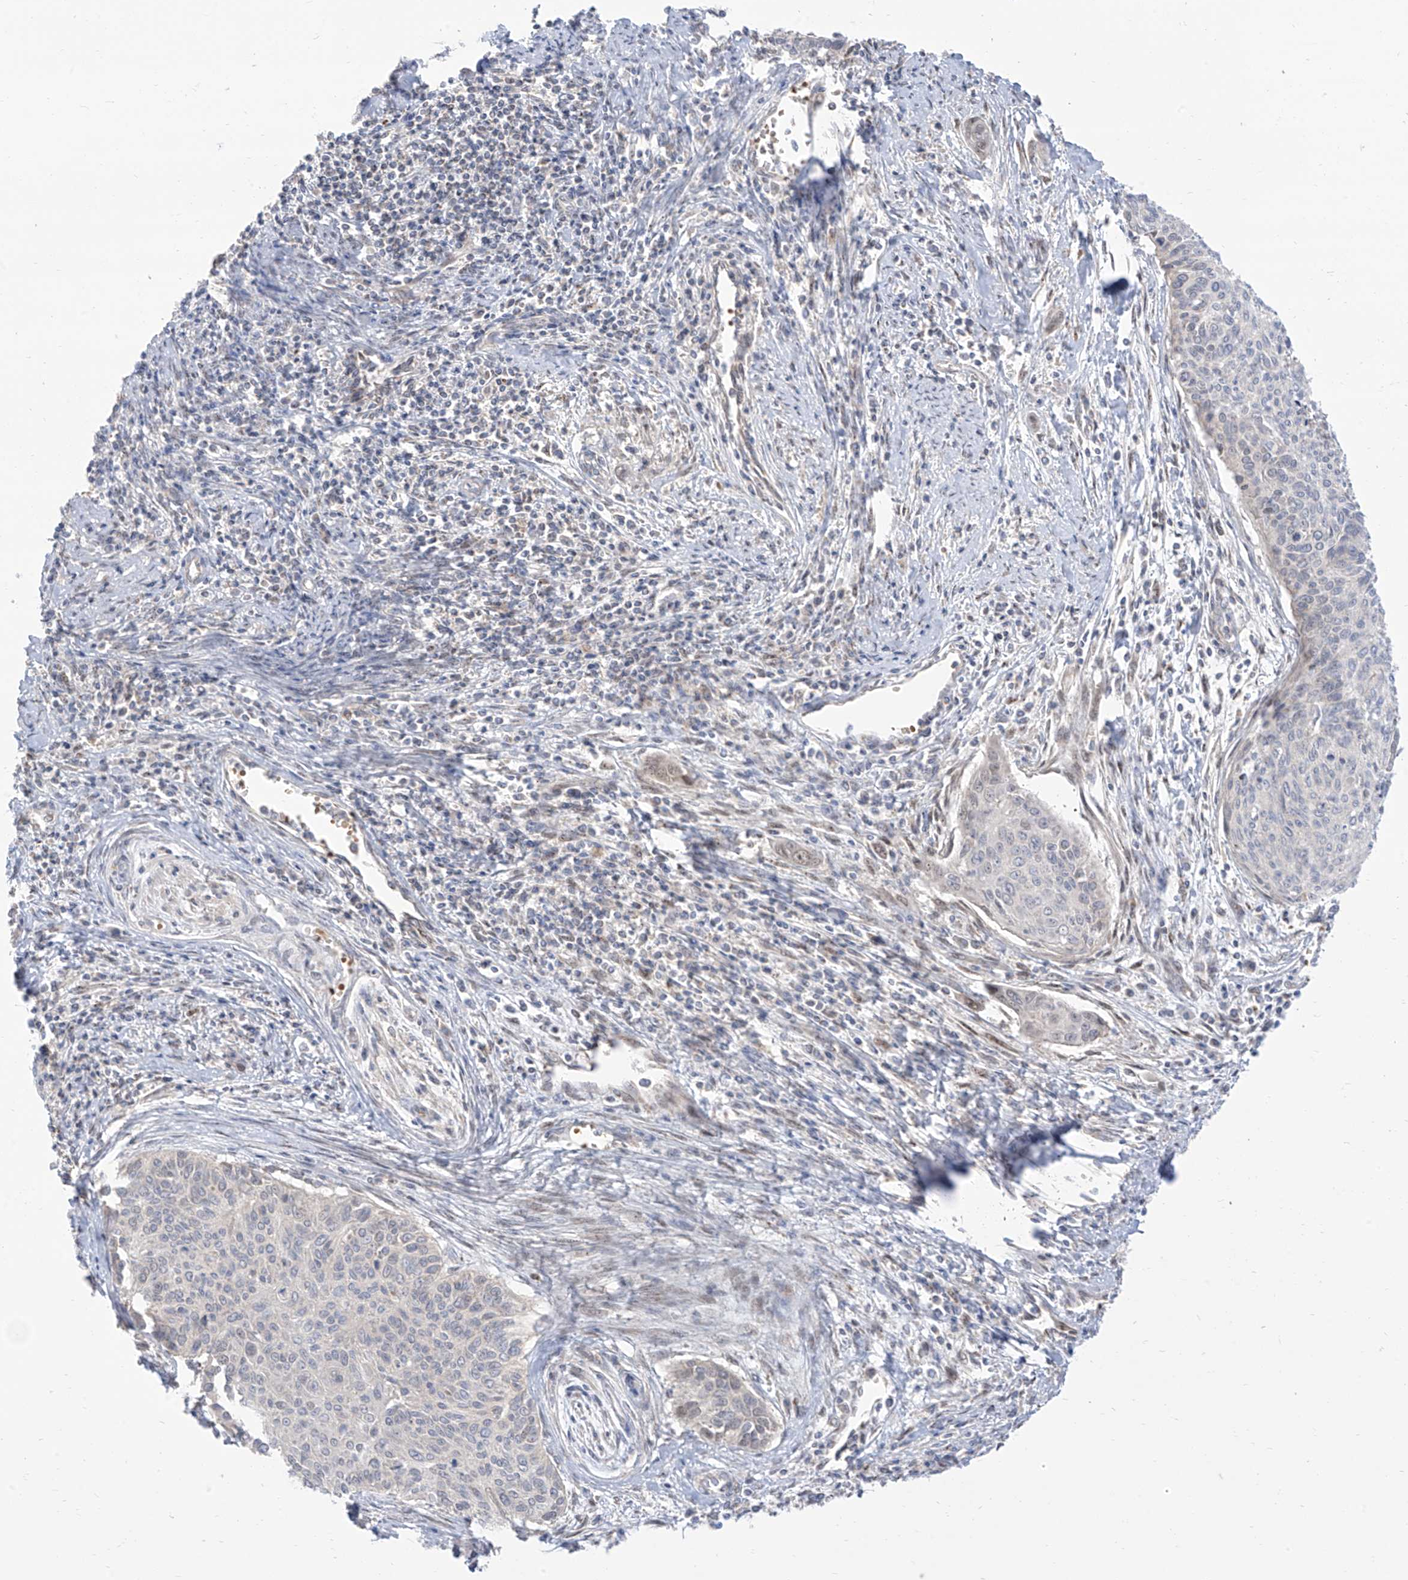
{"staining": {"intensity": "negative", "quantity": "none", "location": "none"}, "tissue": "cervical cancer", "cell_type": "Tumor cells", "image_type": "cancer", "snomed": [{"axis": "morphology", "description": "Squamous cell carcinoma, NOS"}, {"axis": "topography", "description": "Cervix"}], "caption": "IHC photomicrograph of neoplastic tissue: human cervical squamous cell carcinoma stained with DAB (3,3'-diaminobenzidine) displays no significant protein positivity in tumor cells.", "gene": "ARHGEF40", "patient": {"sex": "female", "age": 55}}